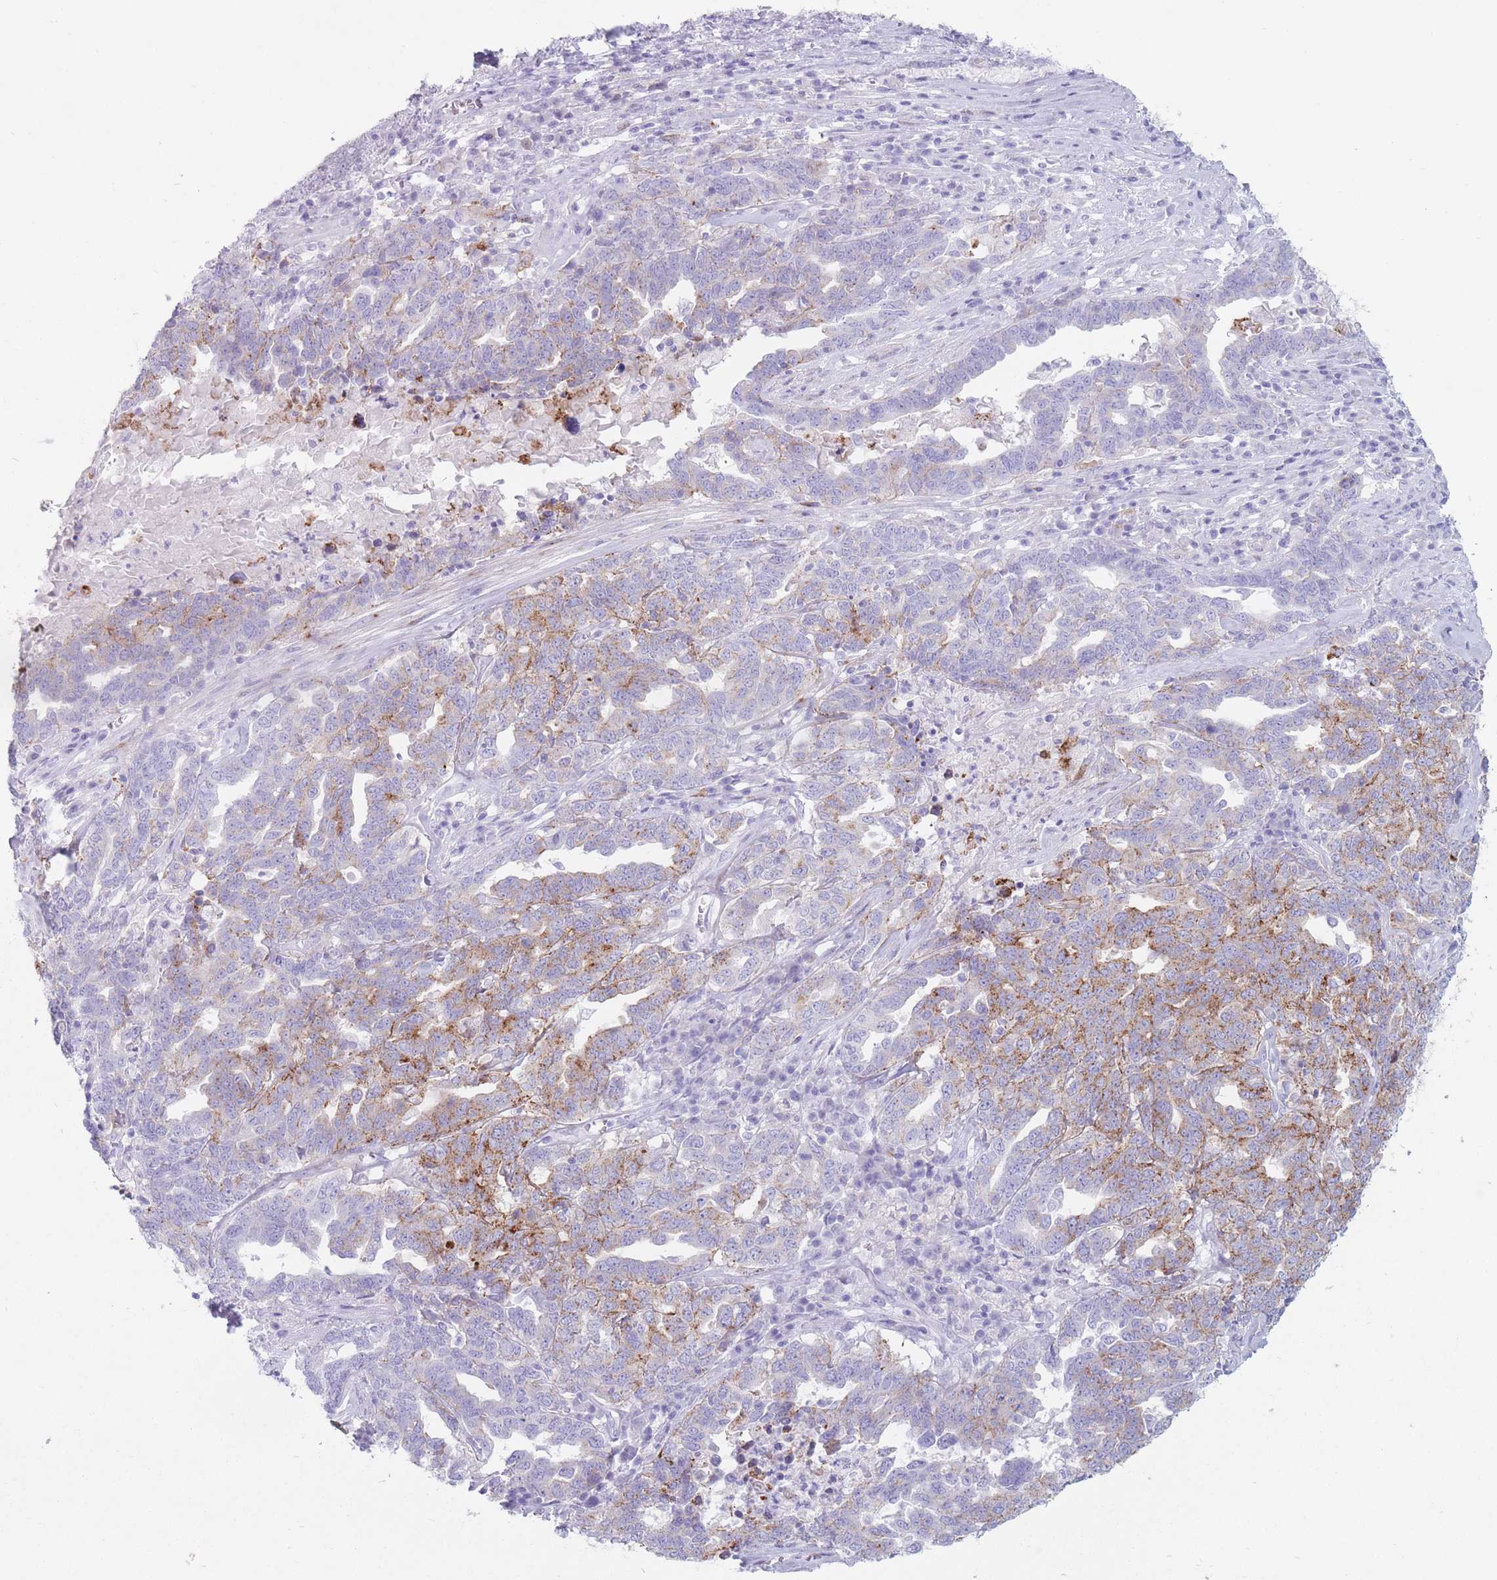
{"staining": {"intensity": "moderate", "quantity": "<25%", "location": "cytoplasmic/membranous"}, "tissue": "ovarian cancer", "cell_type": "Tumor cells", "image_type": "cancer", "snomed": [{"axis": "morphology", "description": "Carcinoma, endometroid"}, {"axis": "topography", "description": "Ovary"}], "caption": "Protein staining reveals moderate cytoplasmic/membranous staining in approximately <25% of tumor cells in endometroid carcinoma (ovarian).", "gene": "ST3GAL5", "patient": {"sex": "female", "age": 62}}